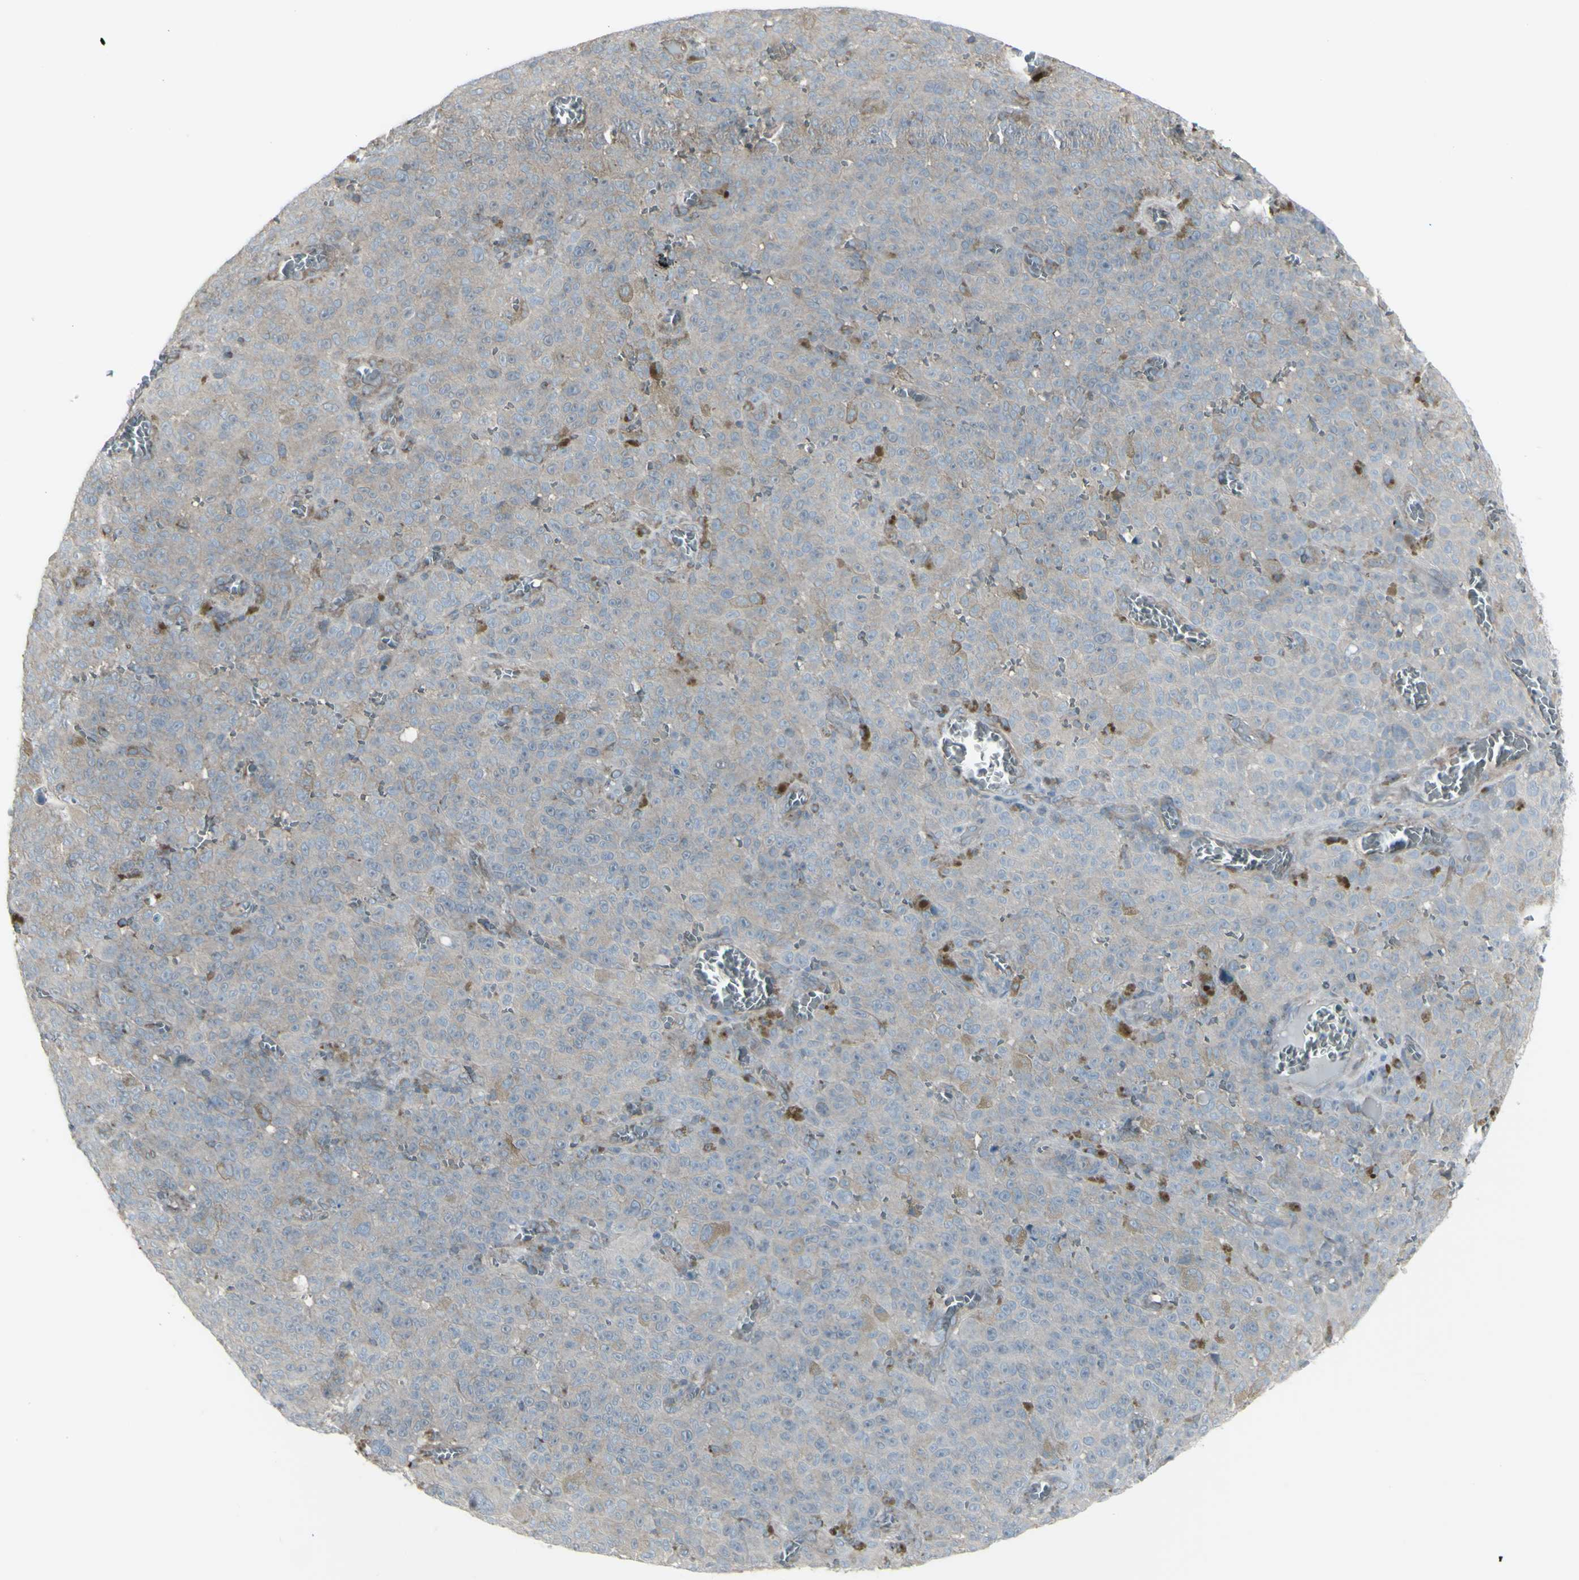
{"staining": {"intensity": "negative", "quantity": "none", "location": "none"}, "tissue": "melanoma", "cell_type": "Tumor cells", "image_type": "cancer", "snomed": [{"axis": "morphology", "description": "Malignant melanoma, NOS"}, {"axis": "topography", "description": "Skin"}], "caption": "There is no significant positivity in tumor cells of malignant melanoma. (Stains: DAB immunohistochemistry with hematoxylin counter stain, Microscopy: brightfield microscopy at high magnification).", "gene": "GALNT6", "patient": {"sex": "female", "age": 82}}